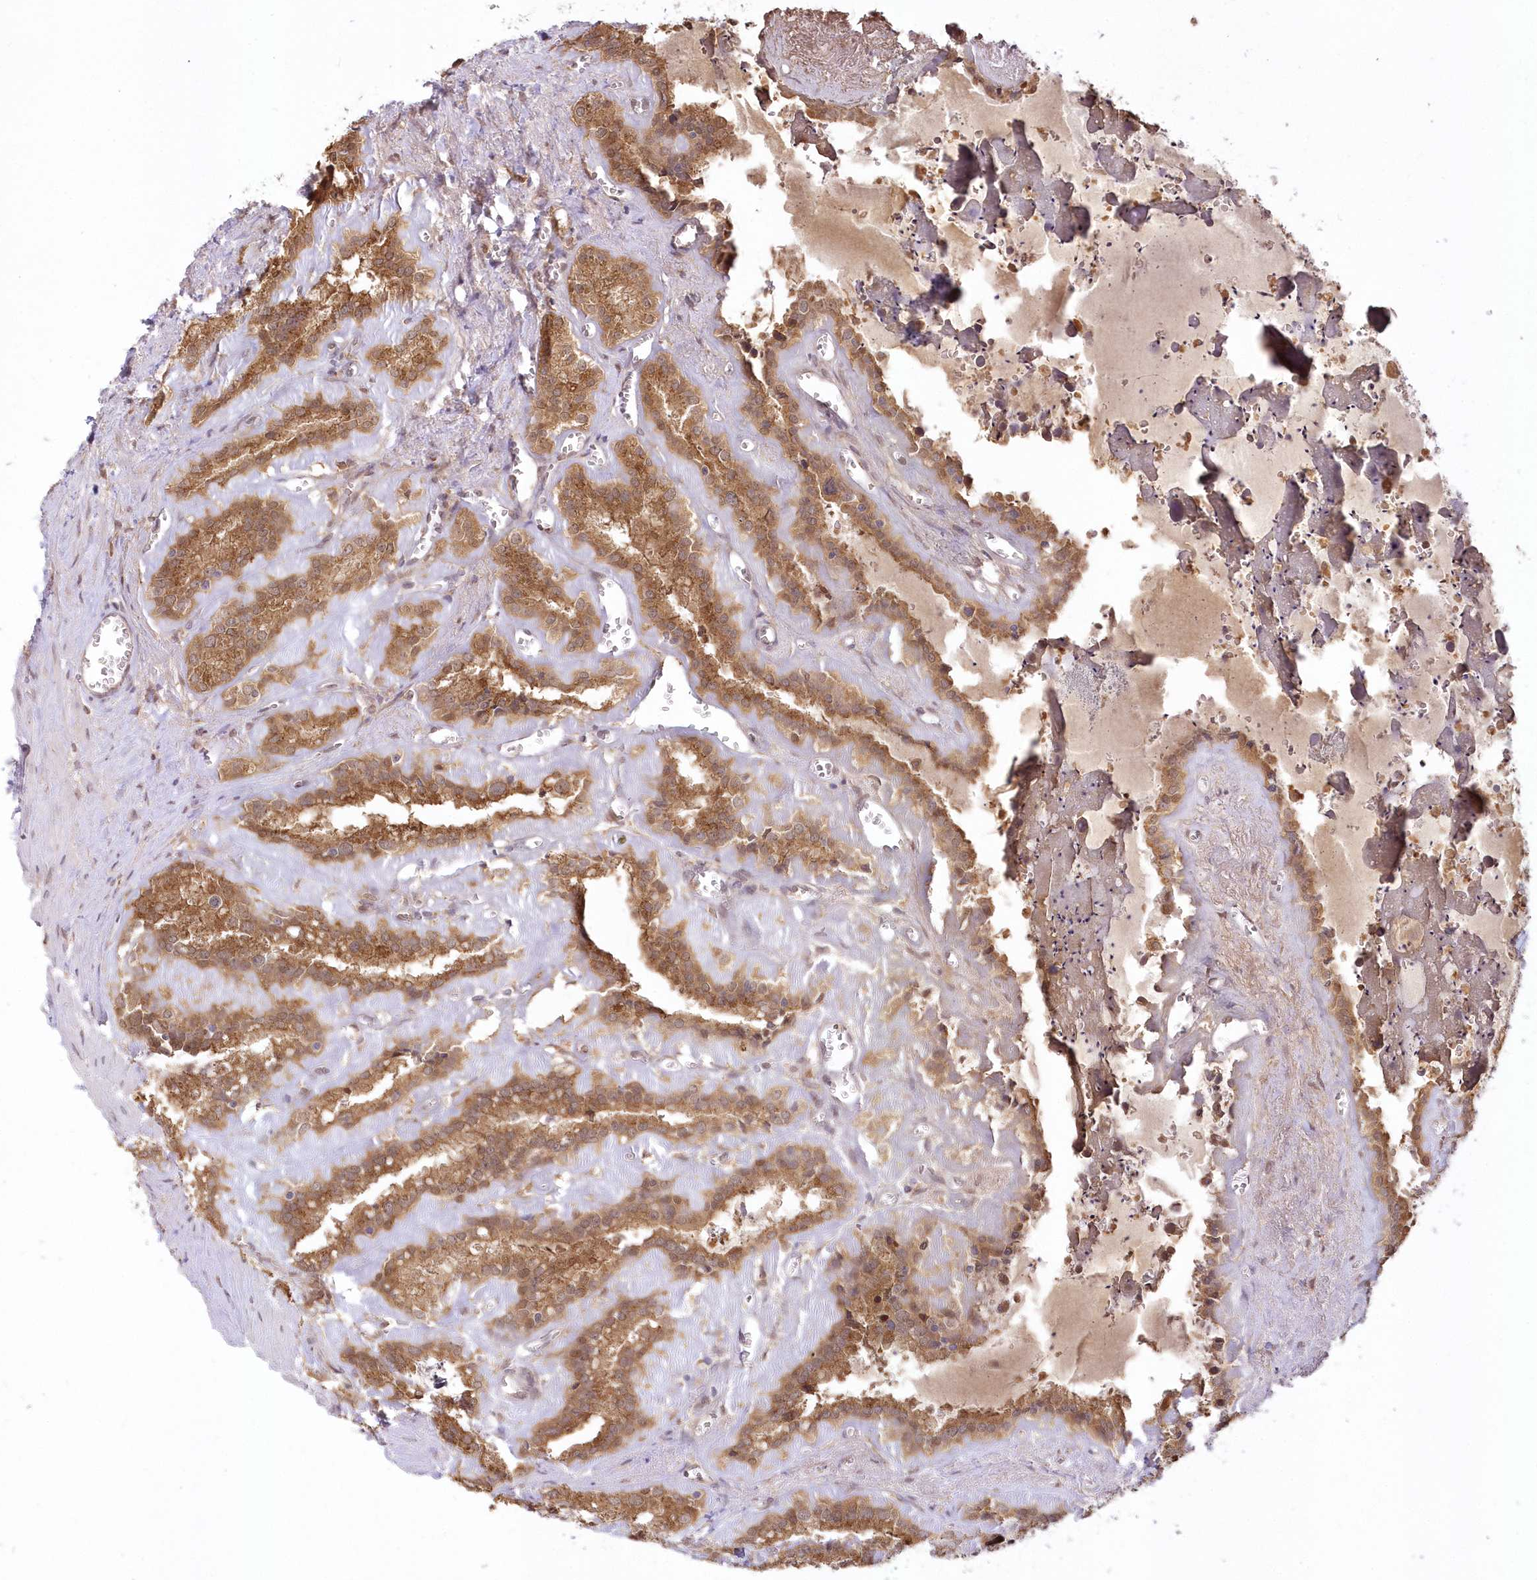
{"staining": {"intensity": "moderate", "quantity": ">75%", "location": "cytoplasmic/membranous"}, "tissue": "seminal vesicle", "cell_type": "Glandular cells", "image_type": "normal", "snomed": [{"axis": "morphology", "description": "Normal tissue, NOS"}, {"axis": "topography", "description": "Prostate"}, {"axis": "topography", "description": "Seminal veicle"}], "caption": "Glandular cells demonstrate medium levels of moderate cytoplasmic/membranous expression in approximately >75% of cells in benign human seminal vesicle.", "gene": "RNPEP", "patient": {"sex": "male", "age": 59}}